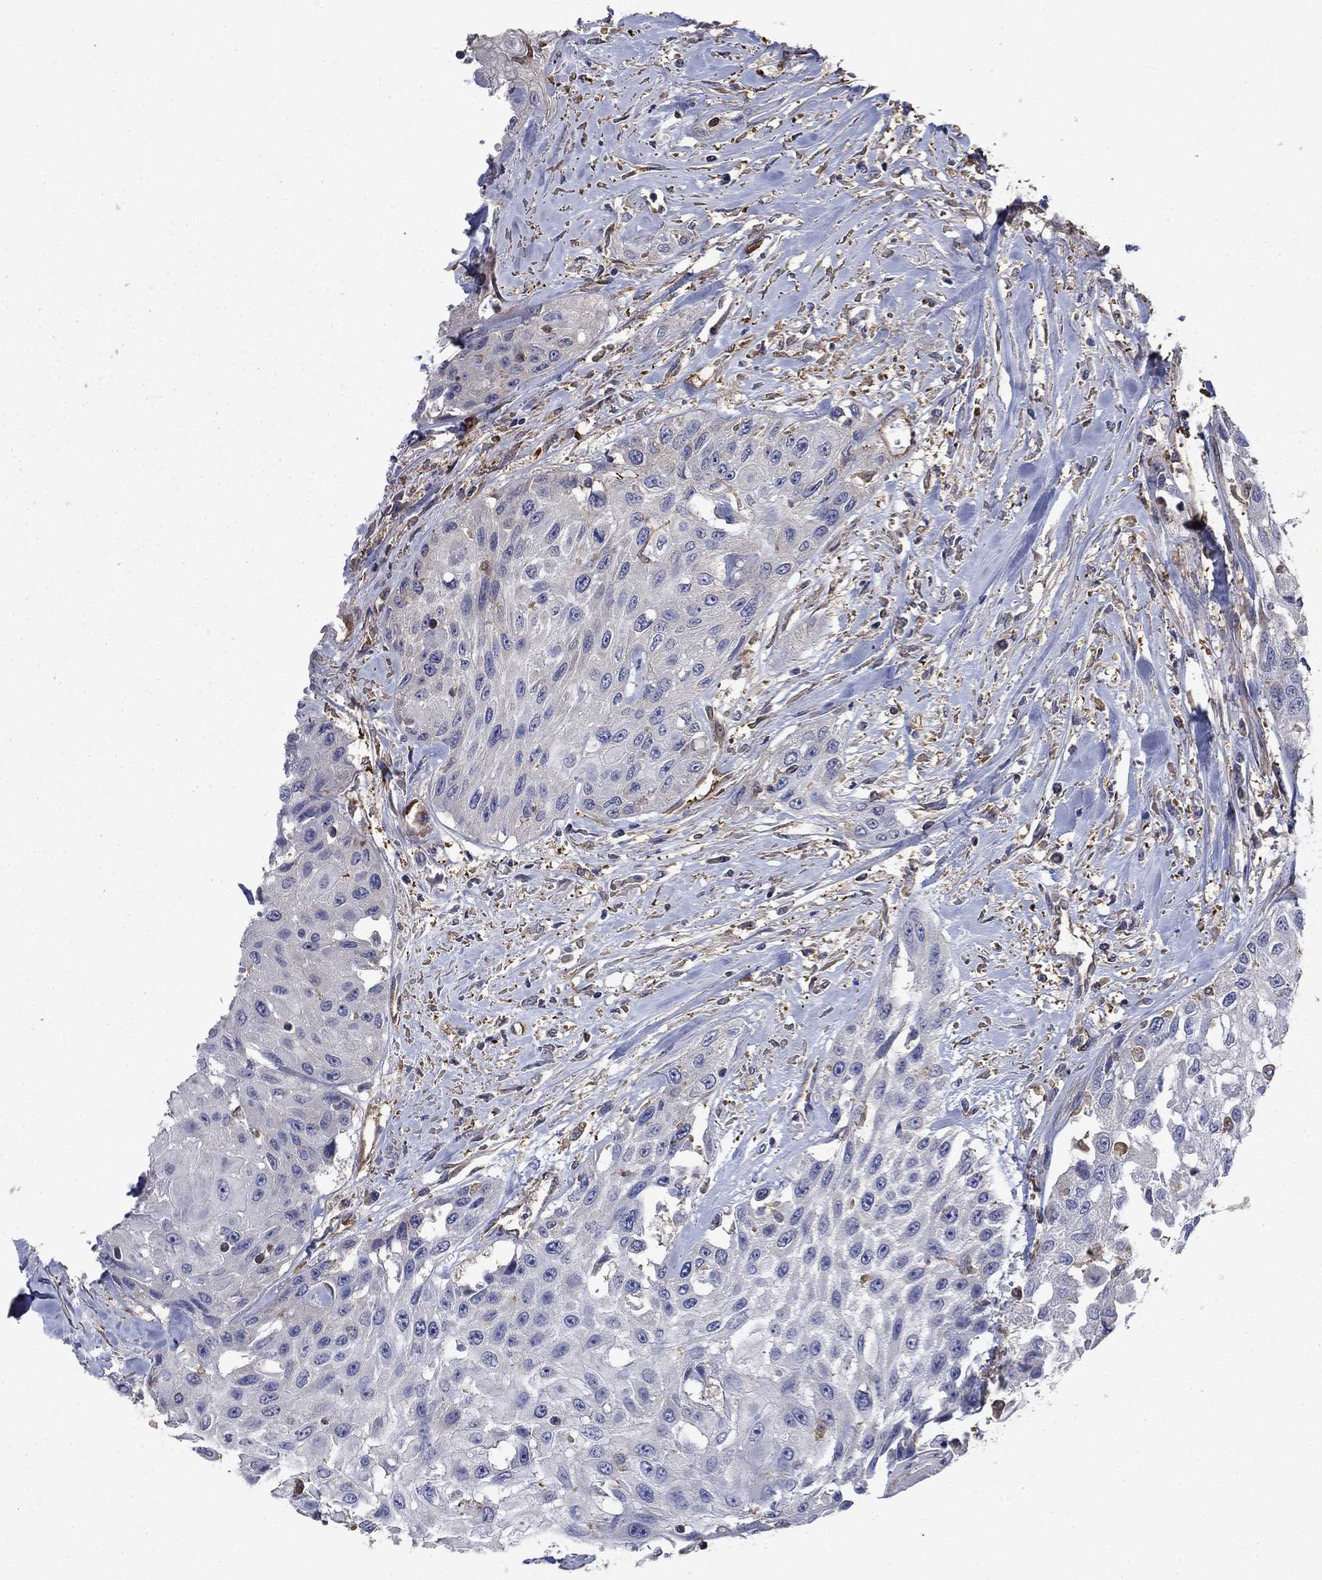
{"staining": {"intensity": "negative", "quantity": "none", "location": "none"}, "tissue": "head and neck cancer", "cell_type": "Tumor cells", "image_type": "cancer", "snomed": [{"axis": "morphology", "description": "Normal tissue, NOS"}, {"axis": "morphology", "description": "Squamous cell carcinoma, NOS"}, {"axis": "topography", "description": "Oral tissue"}, {"axis": "topography", "description": "Peripheral nerve tissue"}, {"axis": "topography", "description": "Head-Neck"}], "caption": "Tumor cells are negative for protein expression in human squamous cell carcinoma (head and neck). (Immunohistochemistry, brightfield microscopy, high magnification).", "gene": "DPYSL2", "patient": {"sex": "female", "age": 59}}